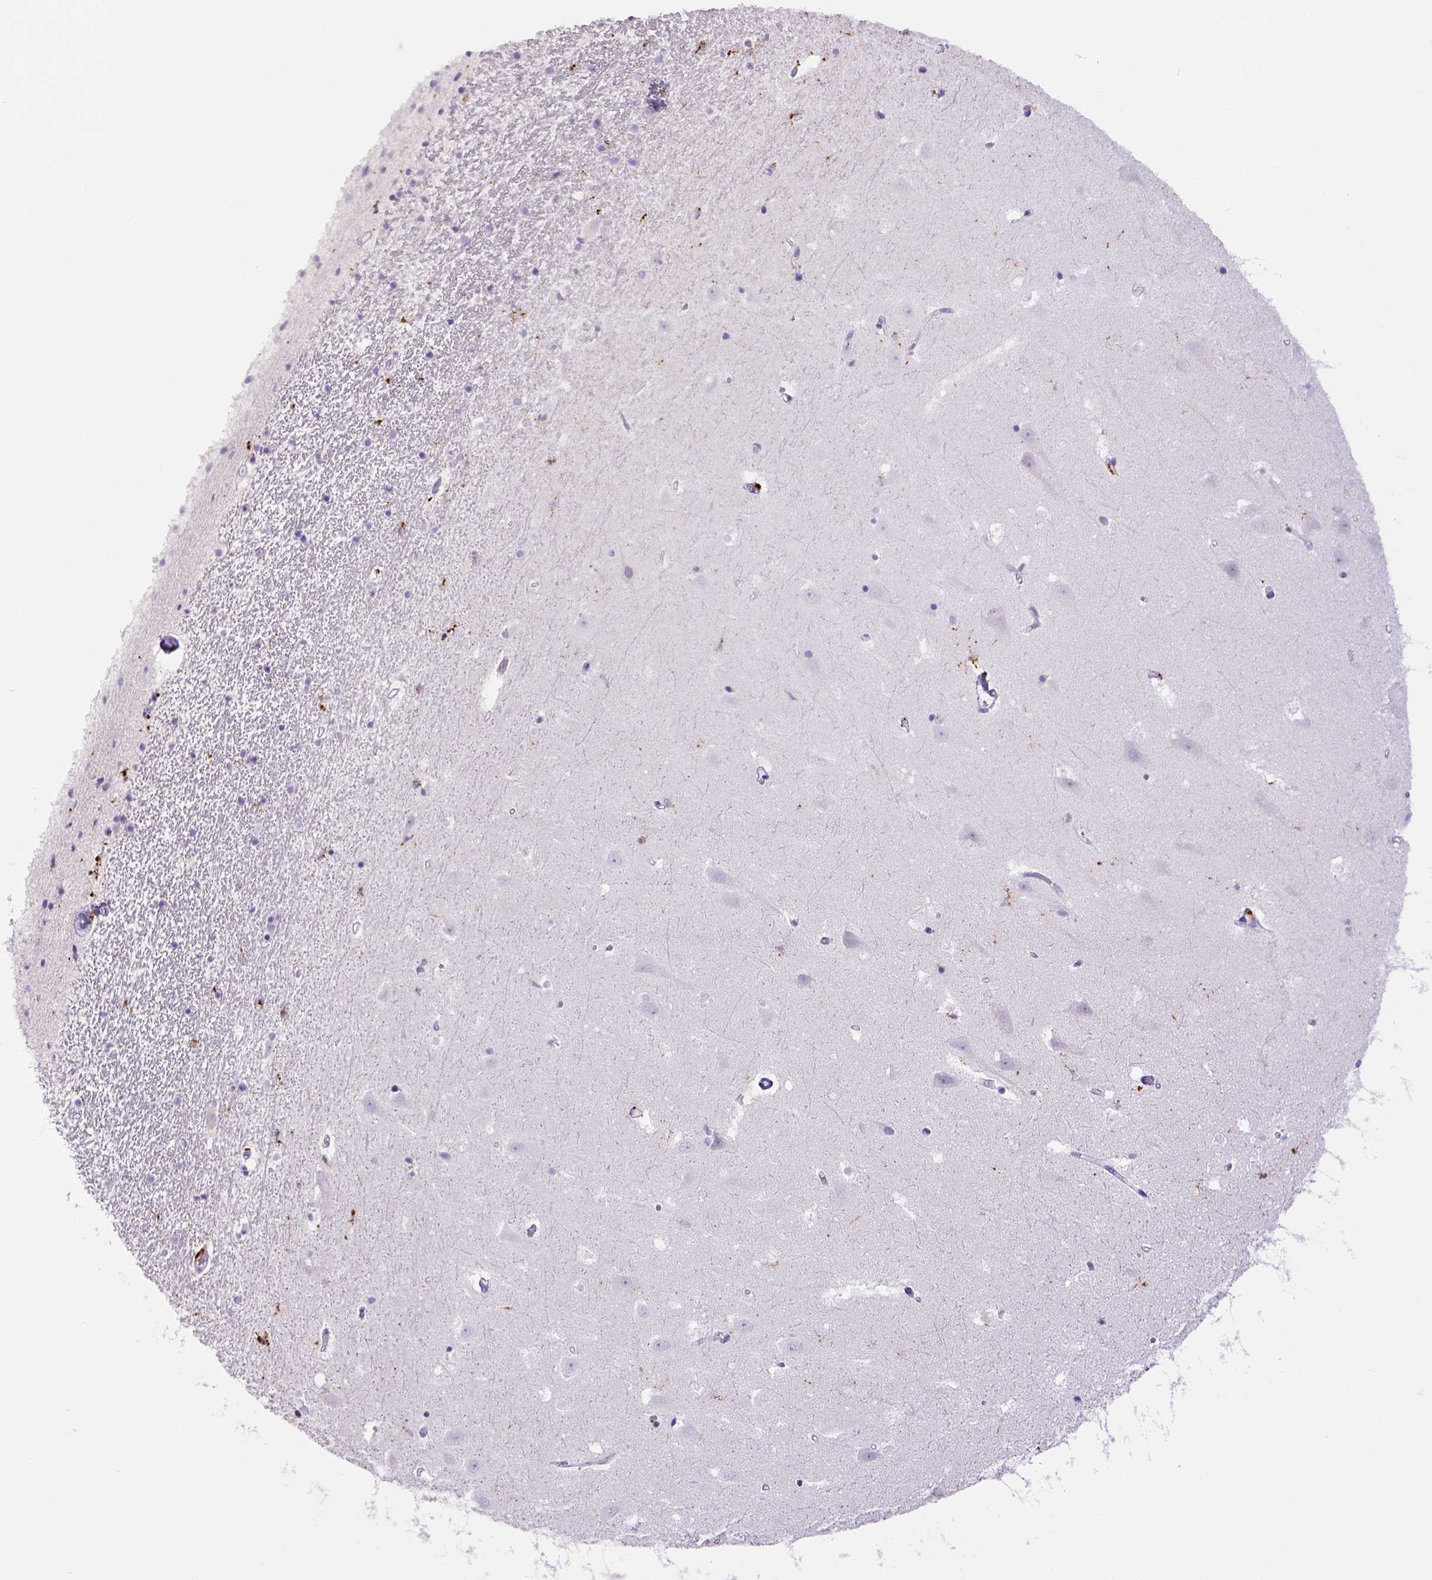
{"staining": {"intensity": "negative", "quantity": "none", "location": "none"}, "tissue": "hippocampus", "cell_type": "Glial cells", "image_type": "normal", "snomed": [{"axis": "morphology", "description": "Normal tissue, NOS"}, {"axis": "topography", "description": "Hippocampus"}], "caption": "Human hippocampus stained for a protein using immunohistochemistry shows no positivity in glial cells.", "gene": "CD68", "patient": {"sex": "male", "age": 44}}